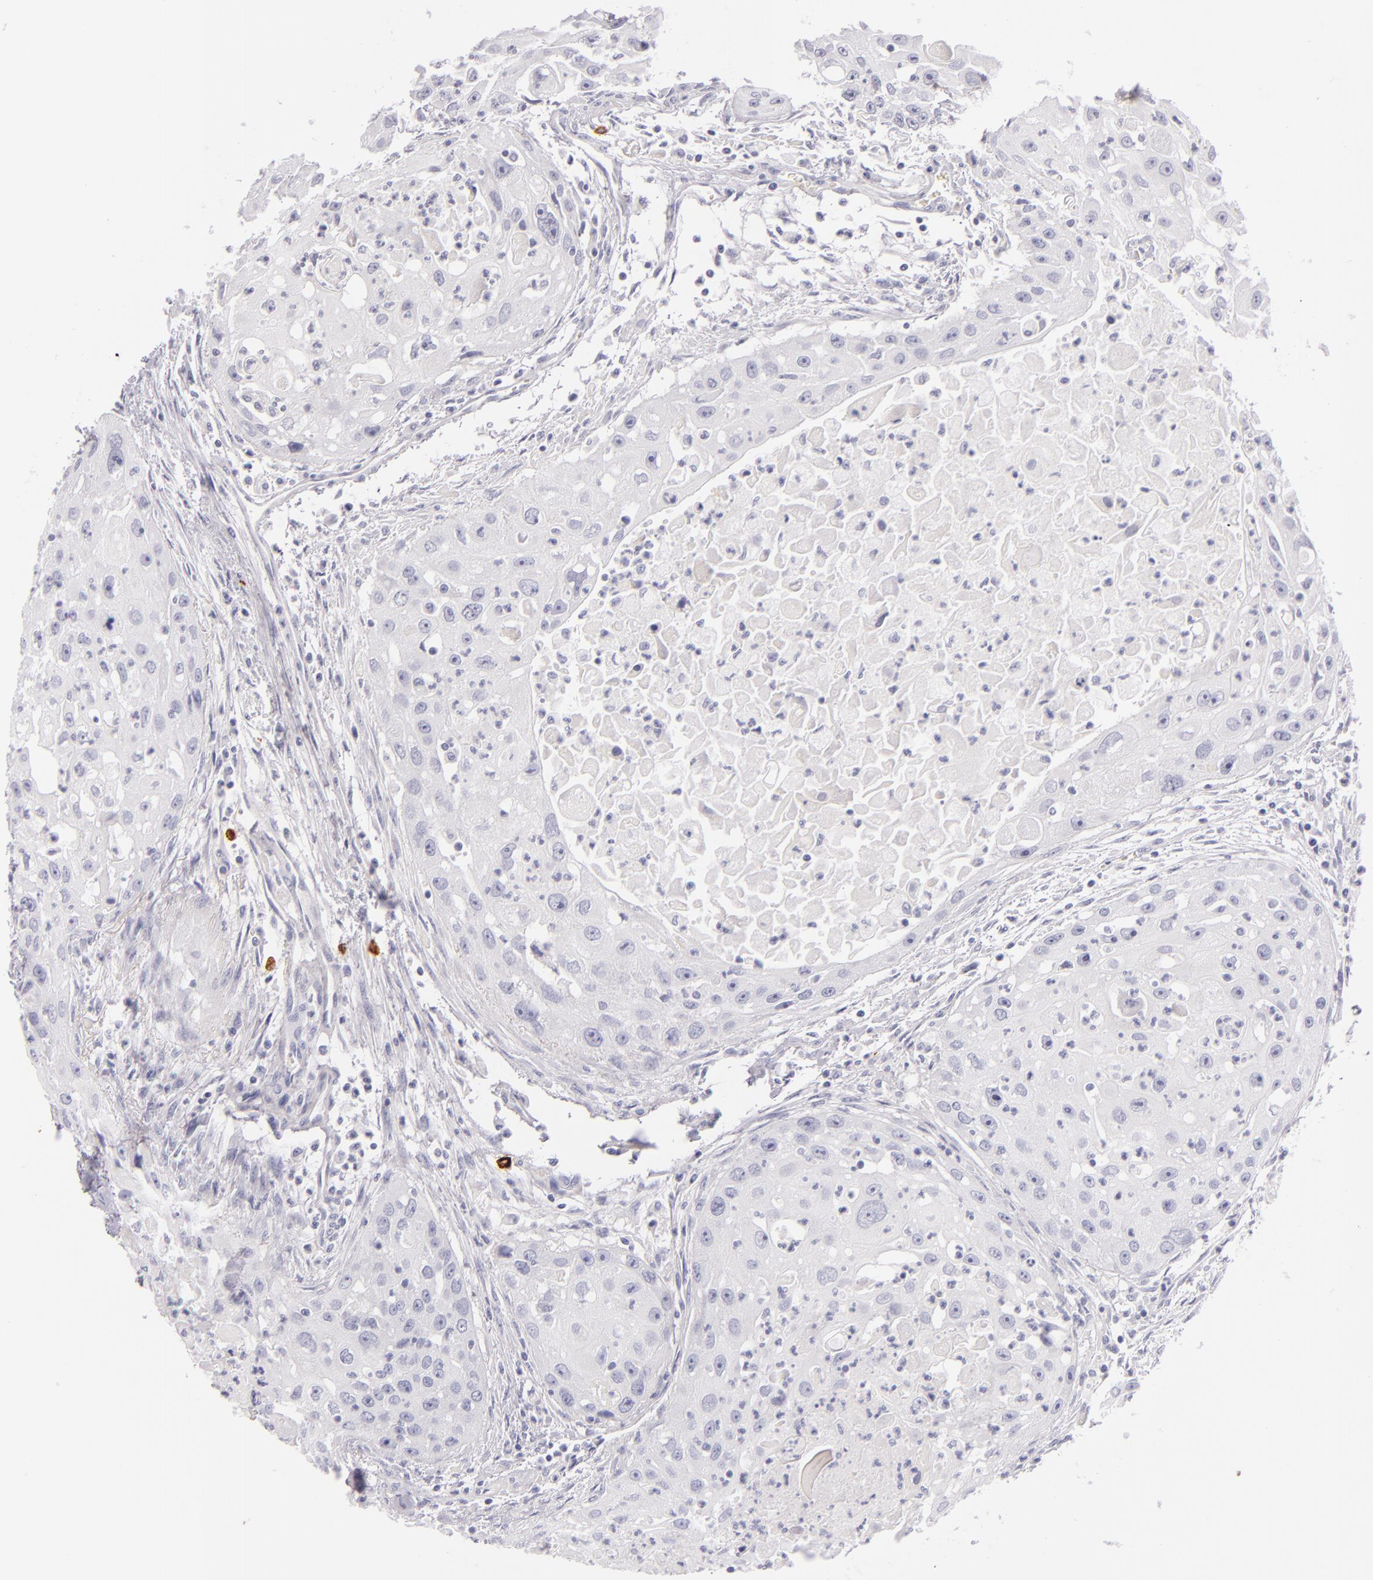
{"staining": {"intensity": "negative", "quantity": "none", "location": "none"}, "tissue": "head and neck cancer", "cell_type": "Tumor cells", "image_type": "cancer", "snomed": [{"axis": "morphology", "description": "Squamous cell carcinoma, NOS"}, {"axis": "topography", "description": "Head-Neck"}], "caption": "A photomicrograph of human squamous cell carcinoma (head and neck) is negative for staining in tumor cells.", "gene": "TPSD1", "patient": {"sex": "male", "age": 64}}